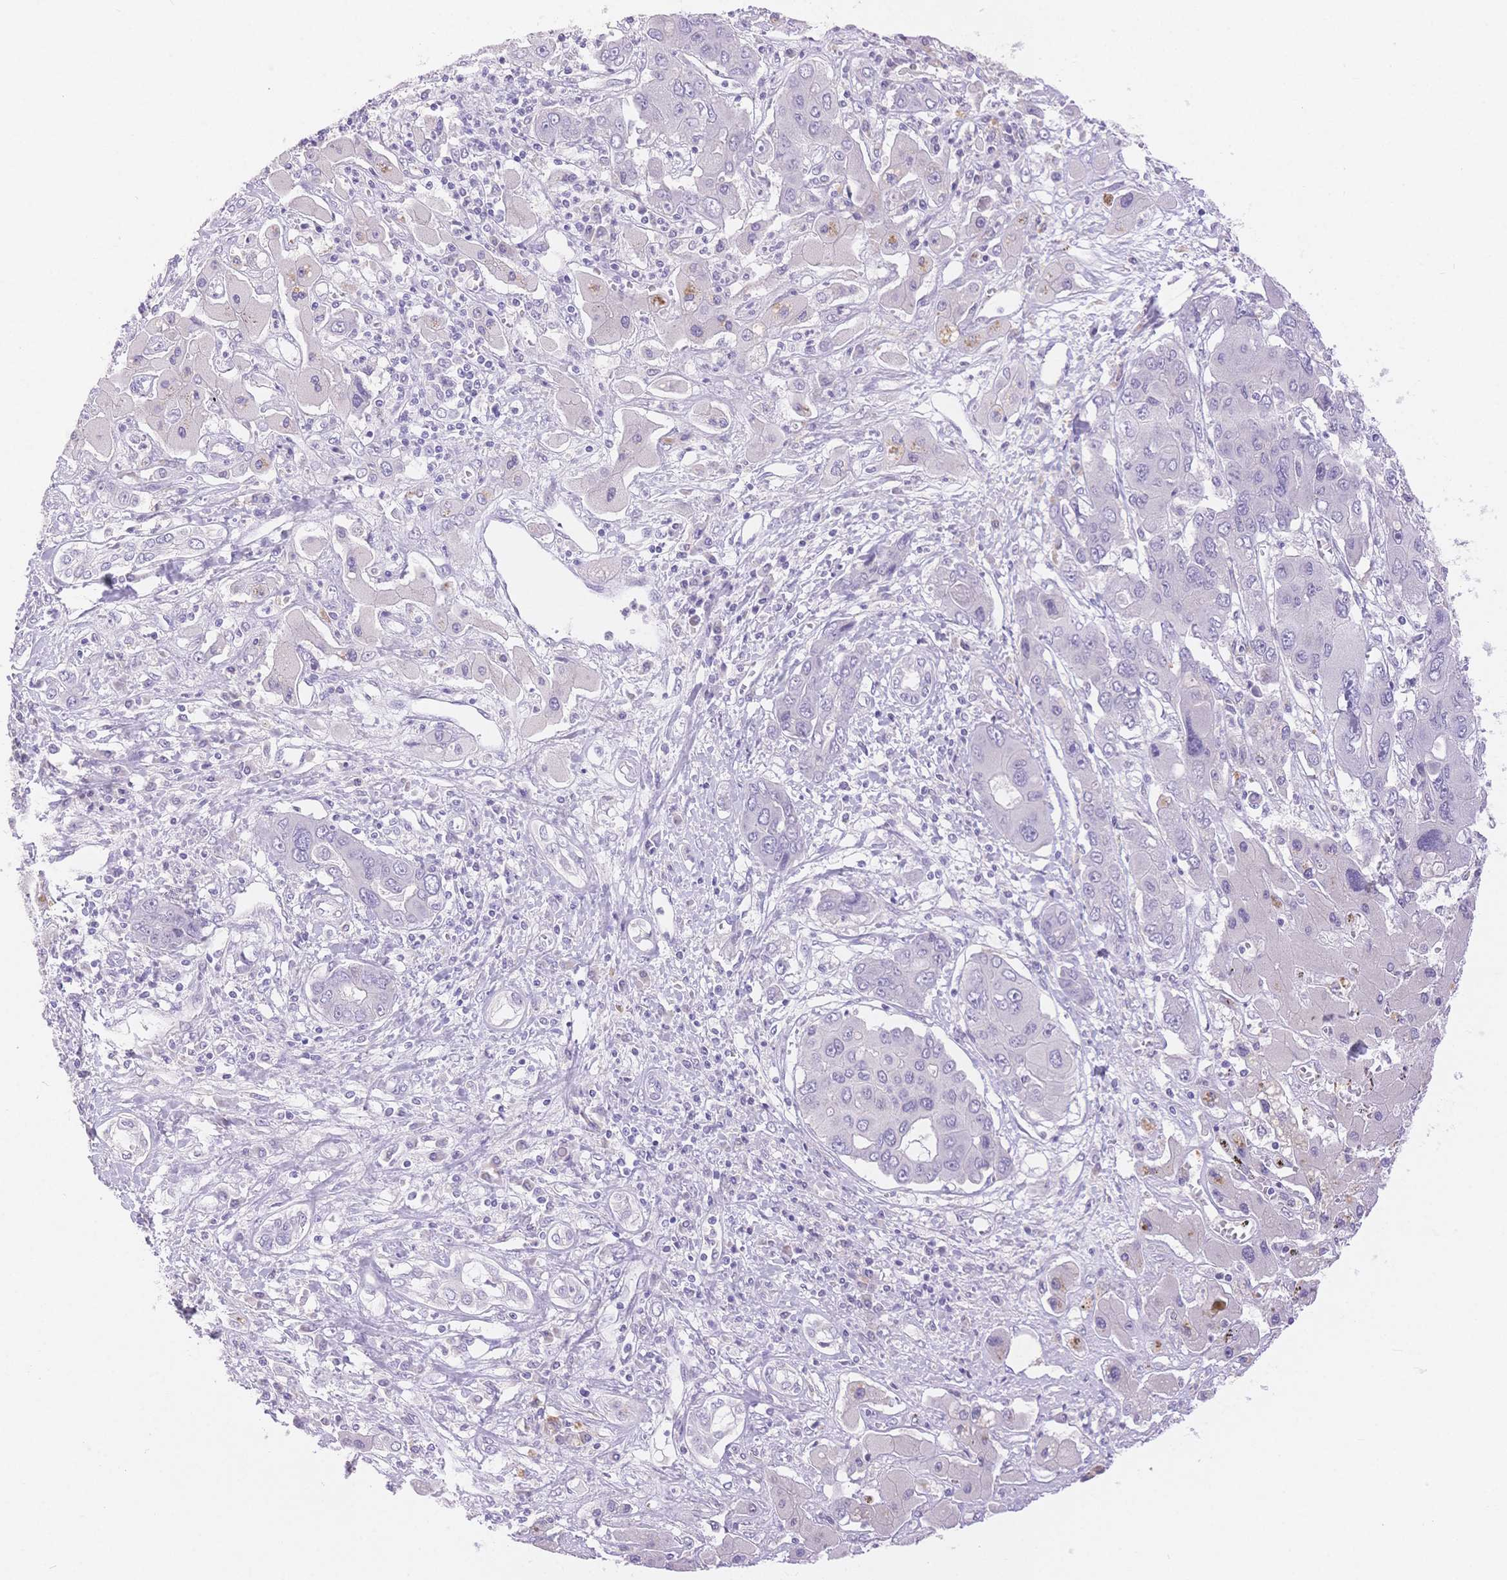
{"staining": {"intensity": "negative", "quantity": "none", "location": "none"}, "tissue": "liver cancer", "cell_type": "Tumor cells", "image_type": "cancer", "snomed": [{"axis": "morphology", "description": "Cholangiocarcinoma"}, {"axis": "topography", "description": "Liver"}], "caption": "This is an immunohistochemistry histopathology image of human liver cancer. There is no positivity in tumor cells.", "gene": "MYOM1", "patient": {"sex": "male", "age": 67}}